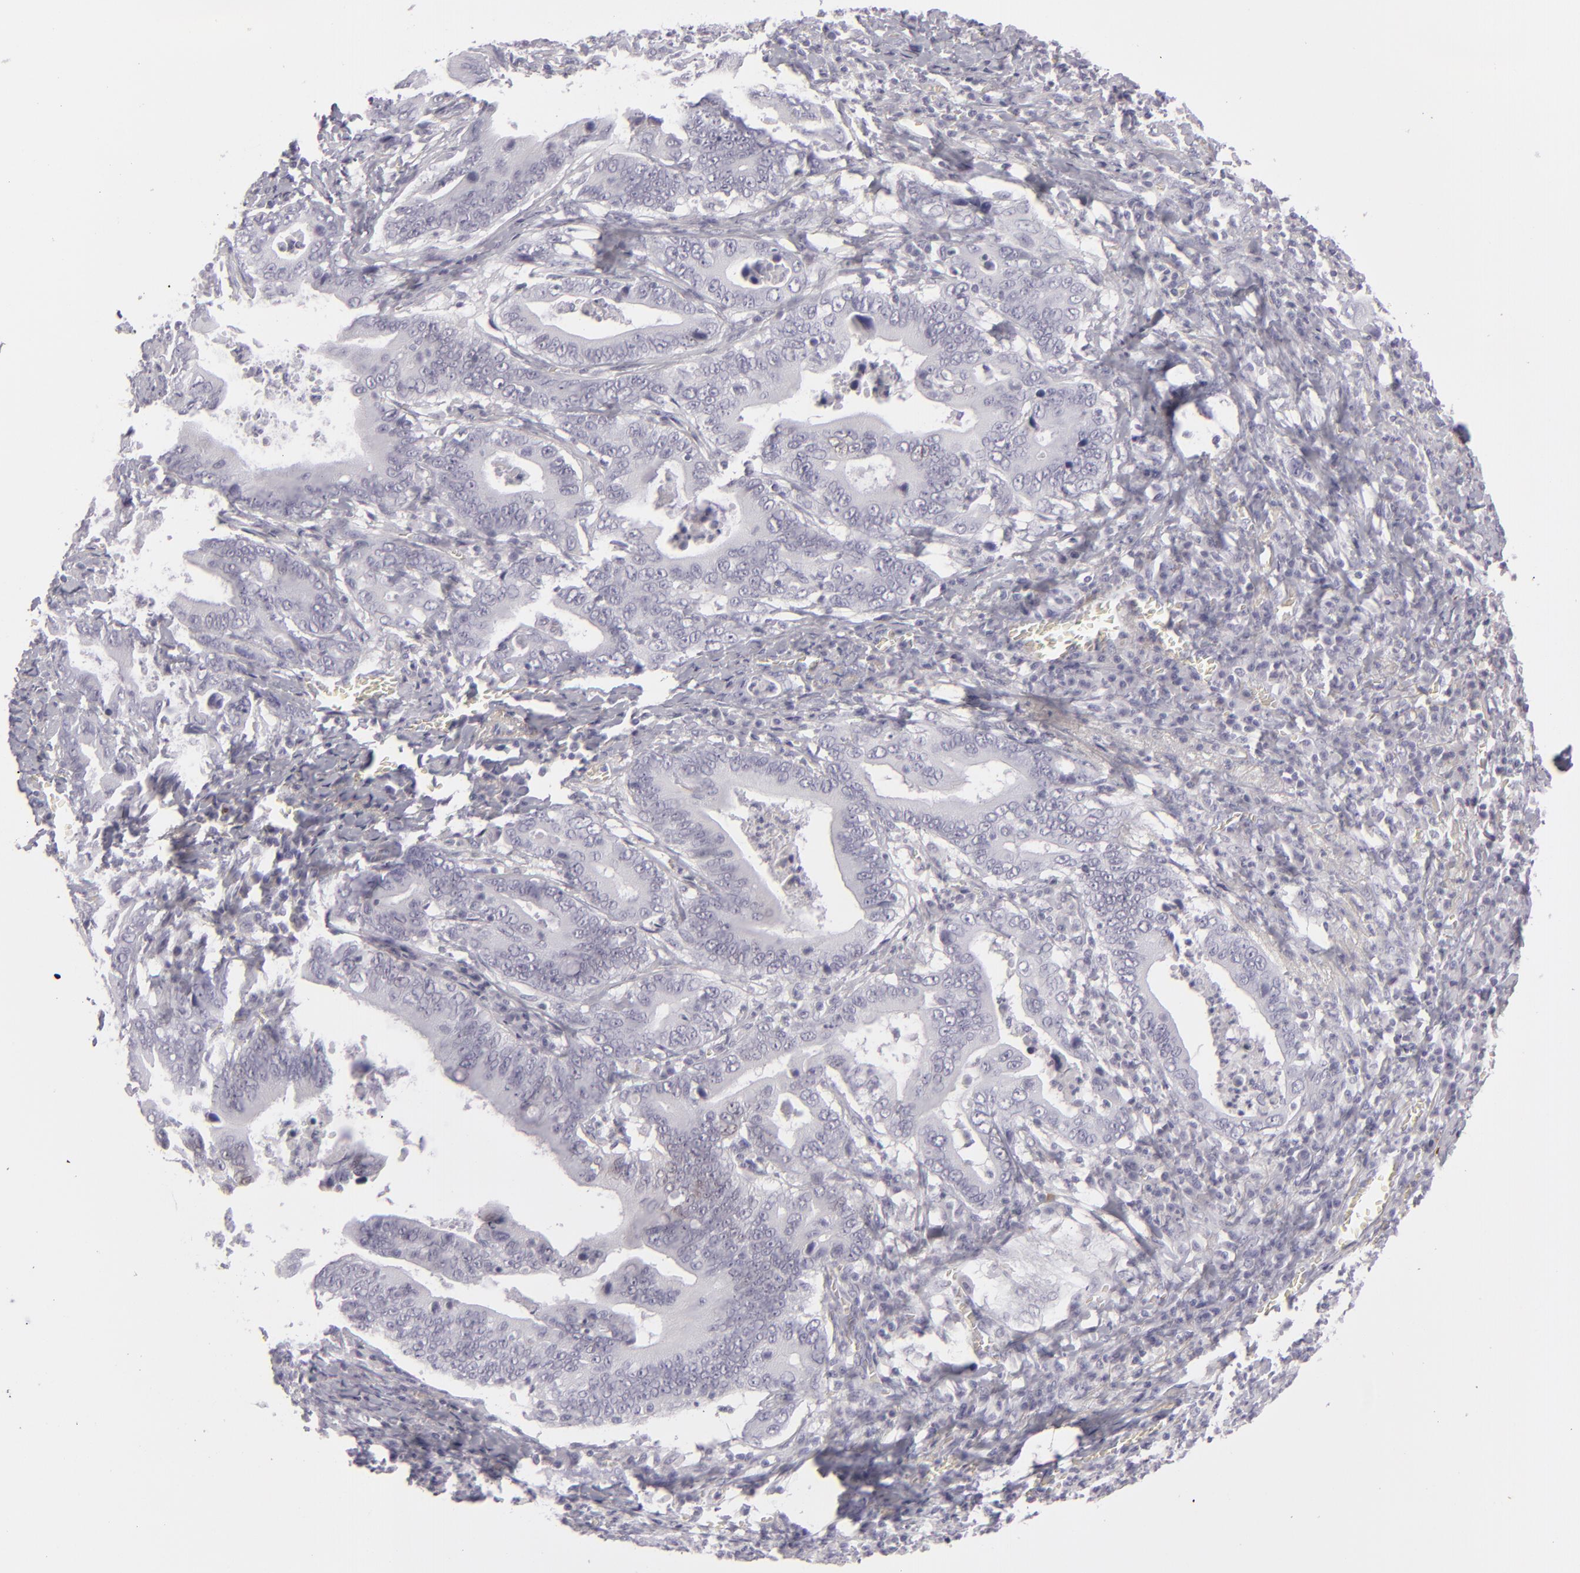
{"staining": {"intensity": "negative", "quantity": "none", "location": "none"}, "tissue": "stomach cancer", "cell_type": "Tumor cells", "image_type": "cancer", "snomed": [{"axis": "morphology", "description": "Adenocarcinoma, NOS"}, {"axis": "topography", "description": "Stomach, upper"}], "caption": "High magnification brightfield microscopy of adenocarcinoma (stomach) stained with DAB (brown) and counterstained with hematoxylin (blue): tumor cells show no significant expression. The staining is performed using DAB brown chromogen with nuclei counter-stained in using hematoxylin.", "gene": "CDX2", "patient": {"sex": "male", "age": 63}}